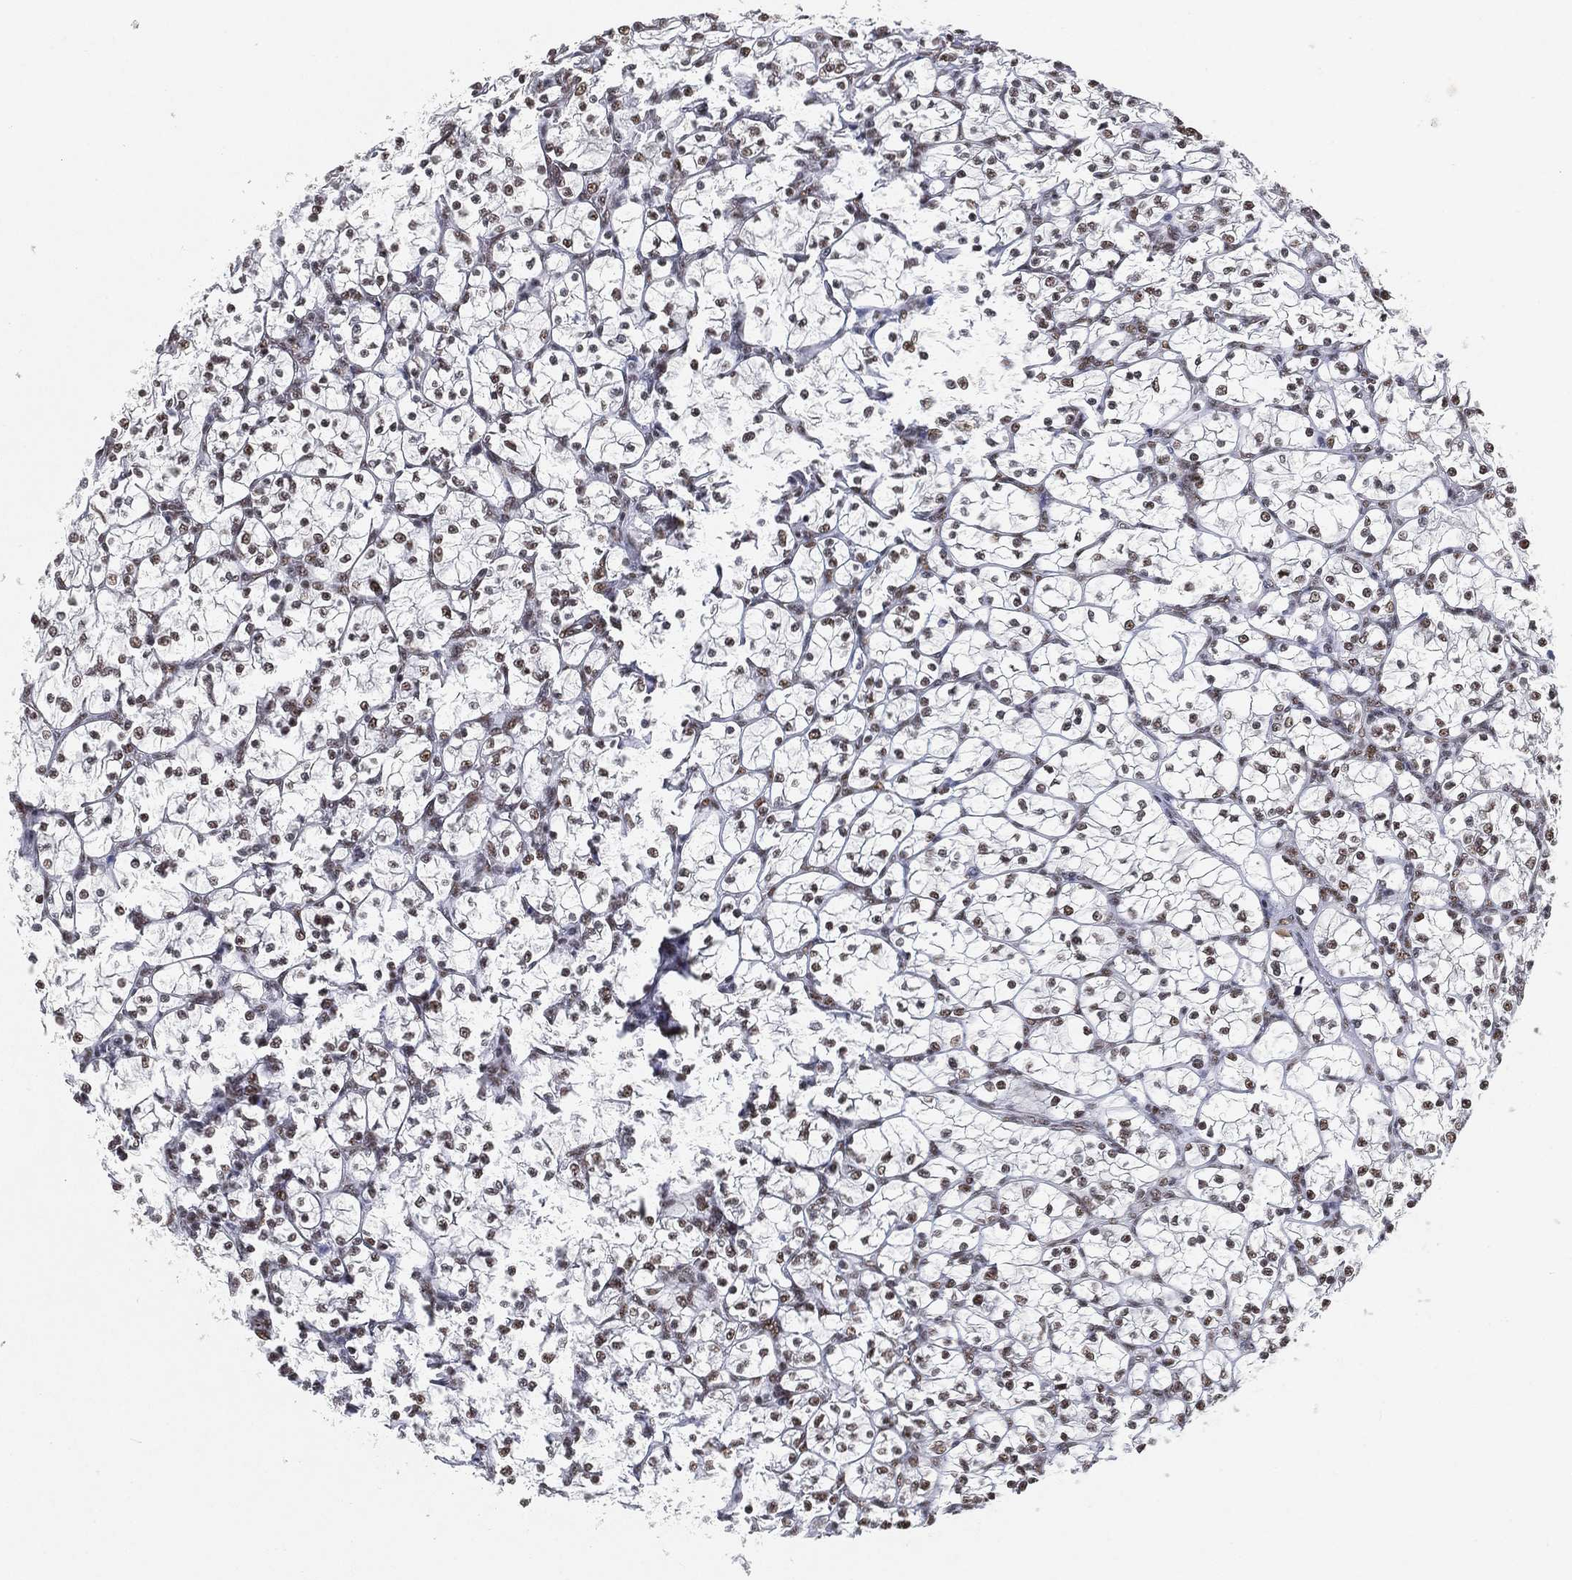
{"staining": {"intensity": "moderate", "quantity": ">75%", "location": "nuclear"}, "tissue": "renal cancer", "cell_type": "Tumor cells", "image_type": "cancer", "snomed": [{"axis": "morphology", "description": "Adenocarcinoma, NOS"}, {"axis": "topography", "description": "Kidney"}], "caption": "This image reveals IHC staining of human renal adenocarcinoma, with medium moderate nuclear expression in about >75% of tumor cells.", "gene": "DDX27", "patient": {"sex": "female", "age": 89}}